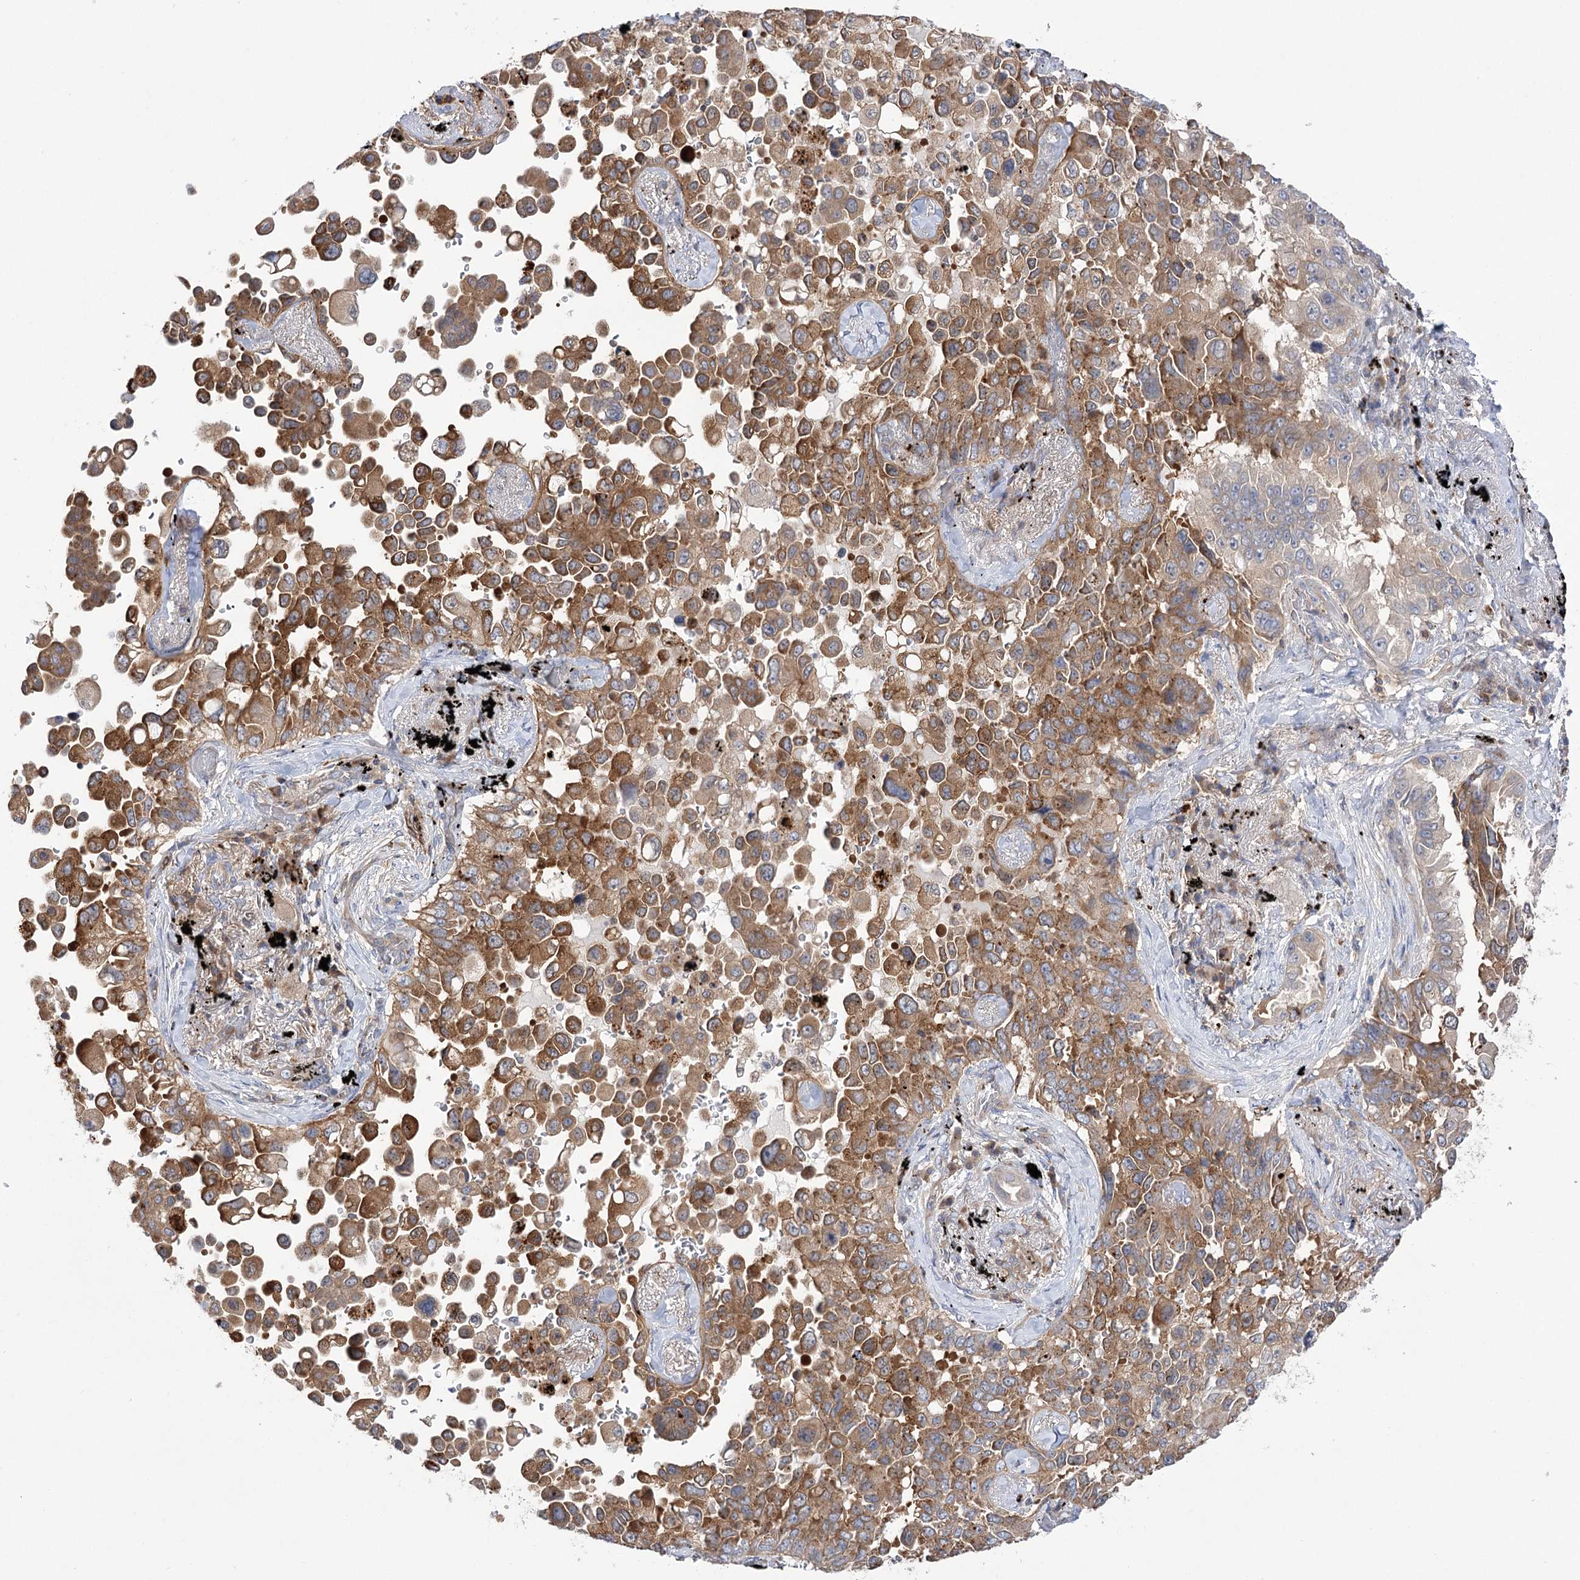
{"staining": {"intensity": "moderate", "quantity": ">75%", "location": "cytoplasmic/membranous"}, "tissue": "lung cancer", "cell_type": "Tumor cells", "image_type": "cancer", "snomed": [{"axis": "morphology", "description": "Adenocarcinoma, NOS"}, {"axis": "topography", "description": "Lung"}], "caption": "Lung cancer was stained to show a protein in brown. There is medium levels of moderate cytoplasmic/membranous positivity in approximately >75% of tumor cells.", "gene": "VPS37B", "patient": {"sex": "female", "age": 67}}